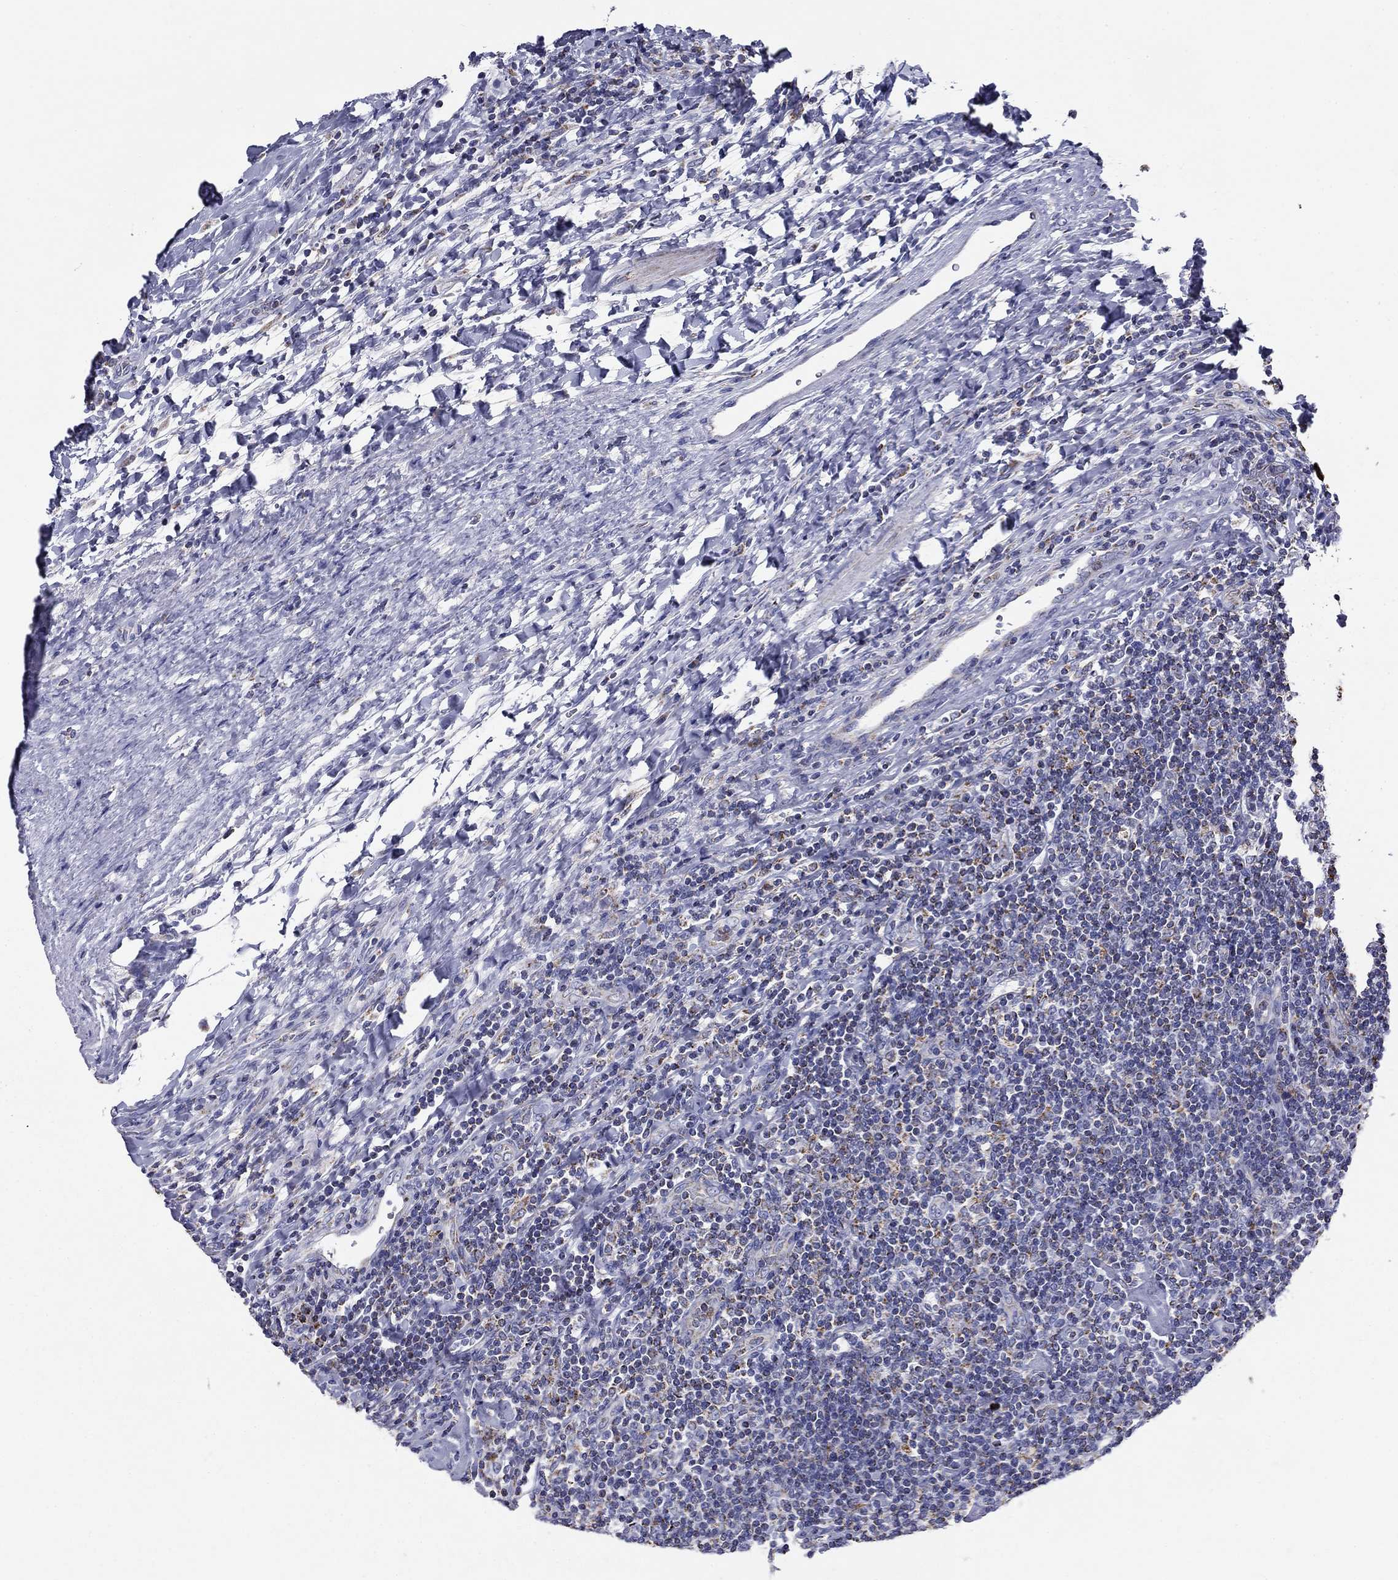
{"staining": {"intensity": "negative", "quantity": "none", "location": "none"}, "tissue": "lymphoma", "cell_type": "Tumor cells", "image_type": "cancer", "snomed": [{"axis": "morphology", "description": "Hodgkin's disease, NOS"}, {"axis": "topography", "description": "Lymph node"}], "caption": "Immunohistochemistry micrograph of human lymphoma stained for a protein (brown), which displays no positivity in tumor cells. (Brightfield microscopy of DAB (3,3'-diaminobenzidine) IHC at high magnification).", "gene": "NDUFA4L2", "patient": {"sex": "male", "age": 40}}